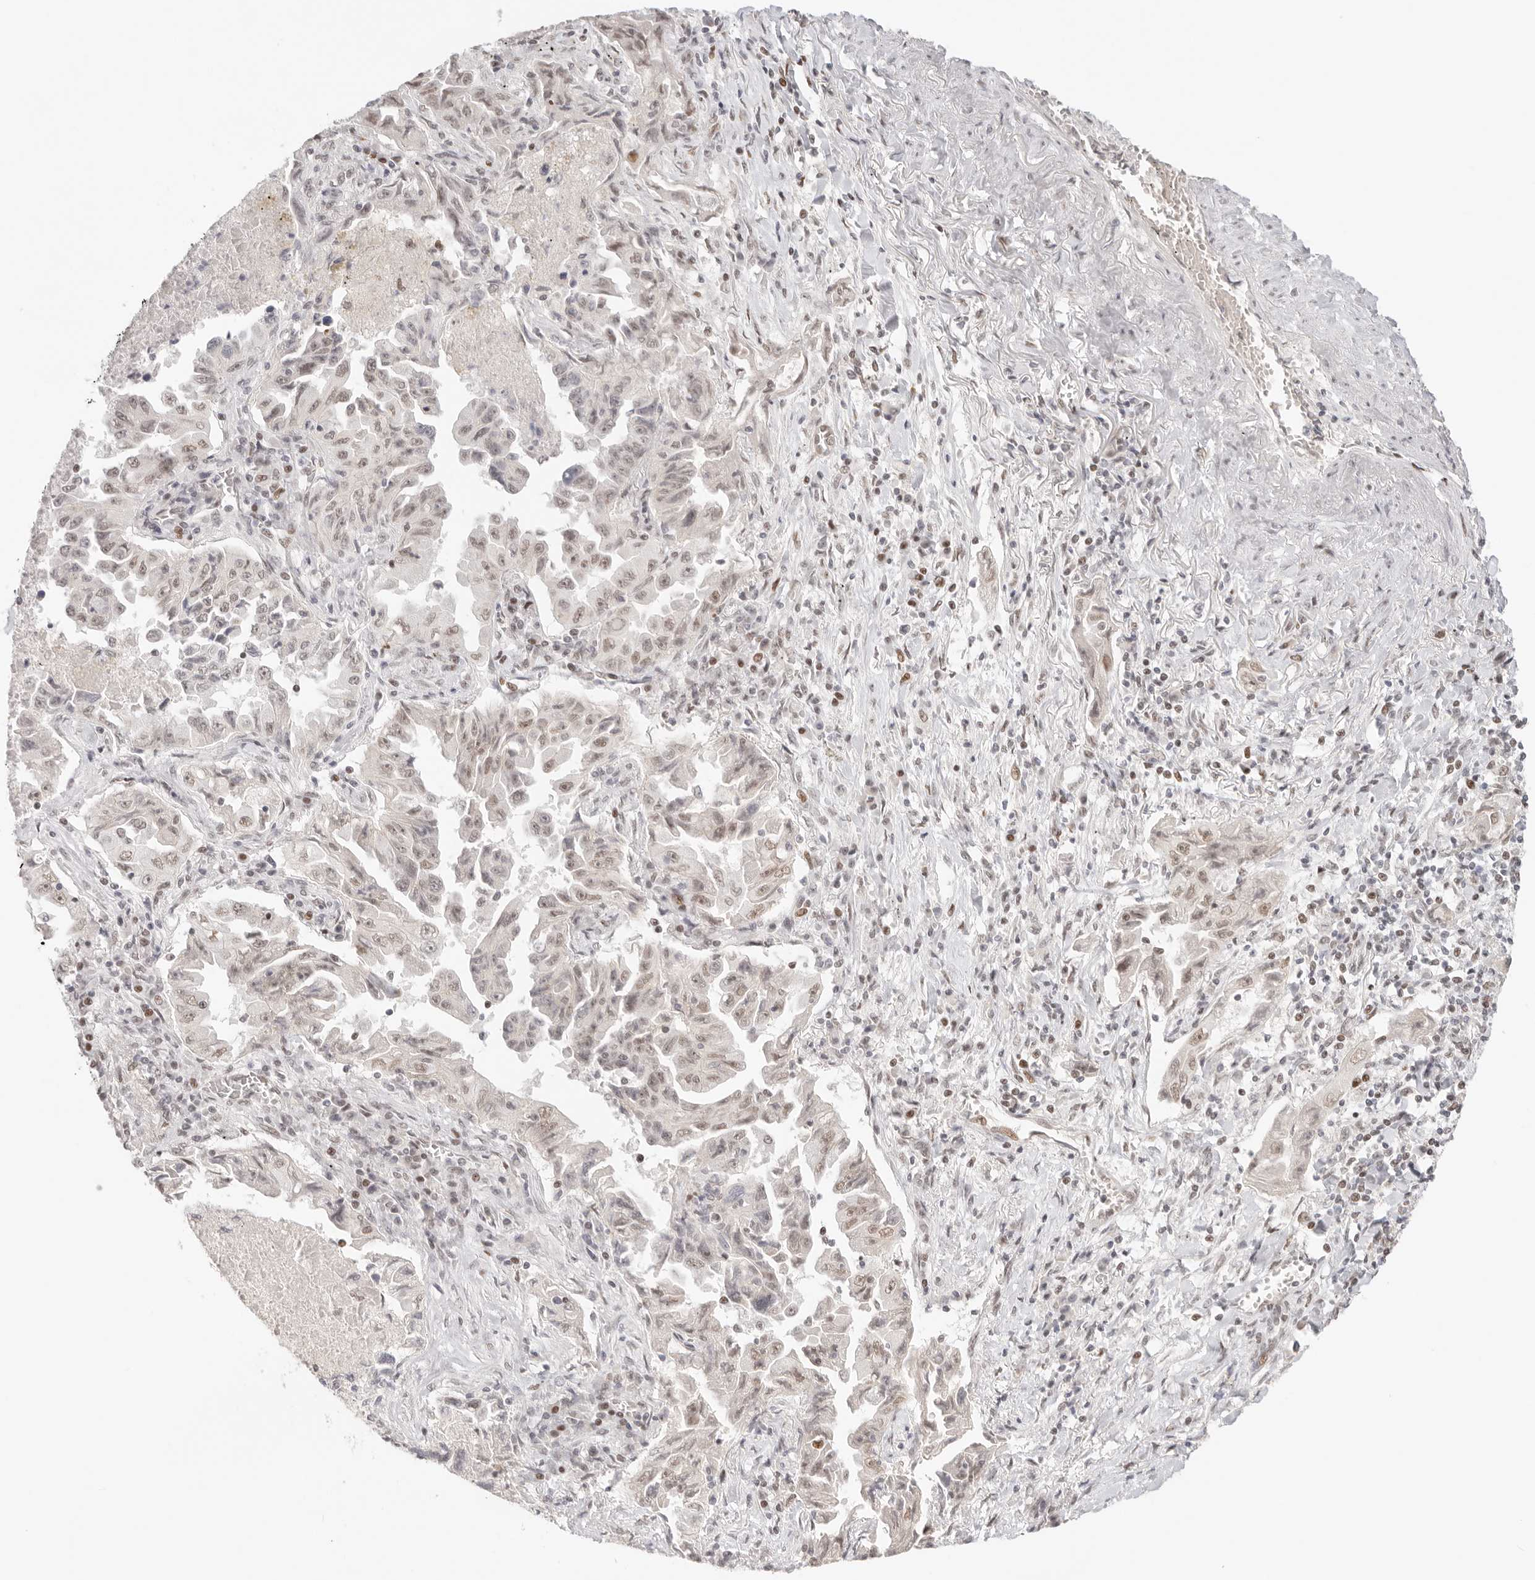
{"staining": {"intensity": "weak", "quantity": ">75%", "location": "nuclear"}, "tissue": "lung cancer", "cell_type": "Tumor cells", "image_type": "cancer", "snomed": [{"axis": "morphology", "description": "Adenocarcinoma, NOS"}, {"axis": "topography", "description": "Lung"}], "caption": "IHC (DAB (3,3'-diaminobenzidine)) staining of lung adenocarcinoma shows weak nuclear protein staining in about >75% of tumor cells. Using DAB (3,3'-diaminobenzidine) (brown) and hematoxylin (blue) stains, captured at high magnification using brightfield microscopy.", "gene": "HOXC5", "patient": {"sex": "female", "age": 51}}